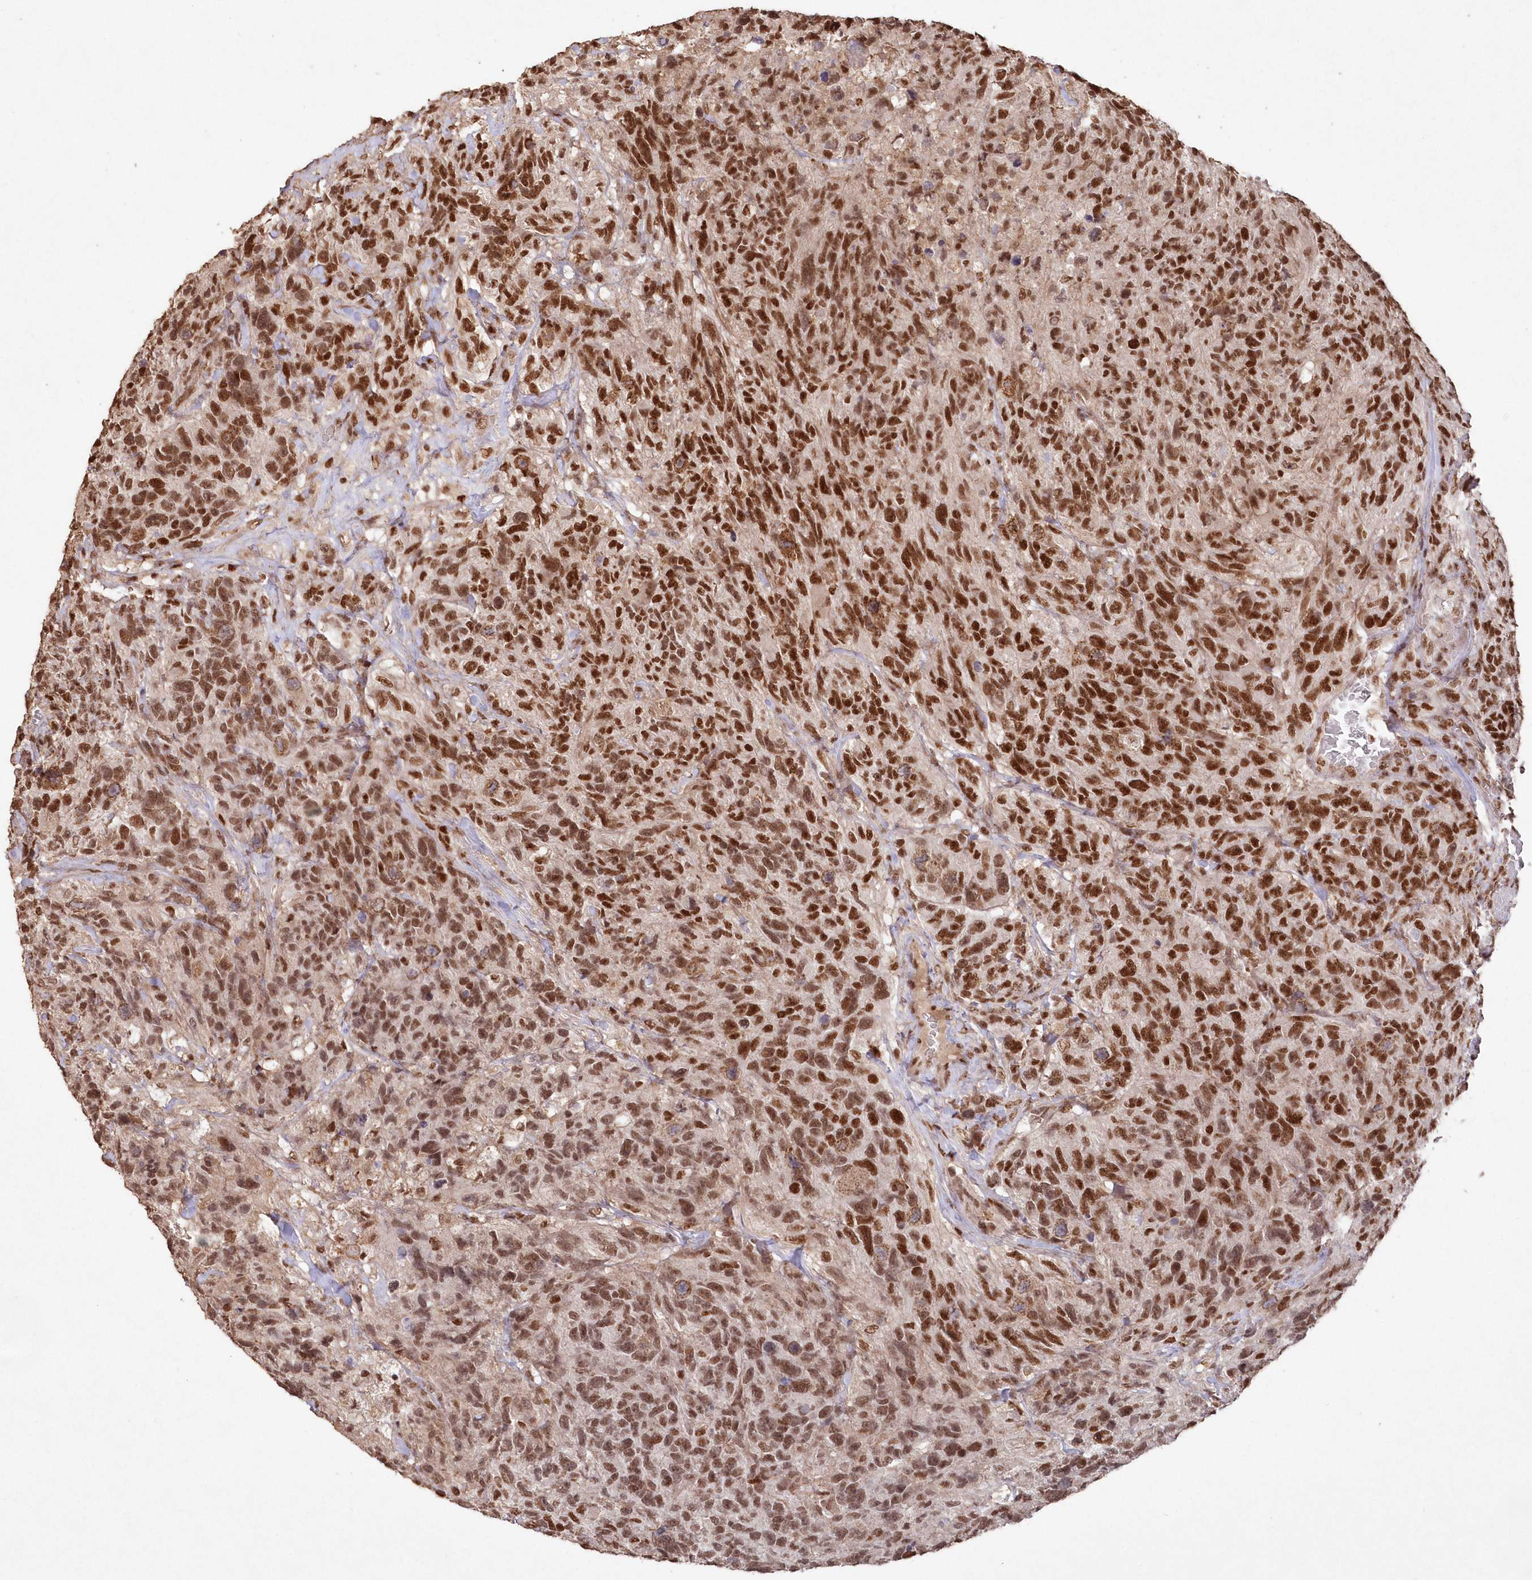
{"staining": {"intensity": "strong", "quantity": ">75%", "location": "nuclear"}, "tissue": "glioma", "cell_type": "Tumor cells", "image_type": "cancer", "snomed": [{"axis": "morphology", "description": "Glioma, malignant, High grade"}, {"axis": "topography", "description": "Brain"}], "caption": "High-power microscopy captured an immunohistochemistry micrograph of glioma, revealing strong nuclear staining in approximately >75% of tumor cells.", "gene": "PDS5A", "patient": {"sex": "male", "age": 69}}